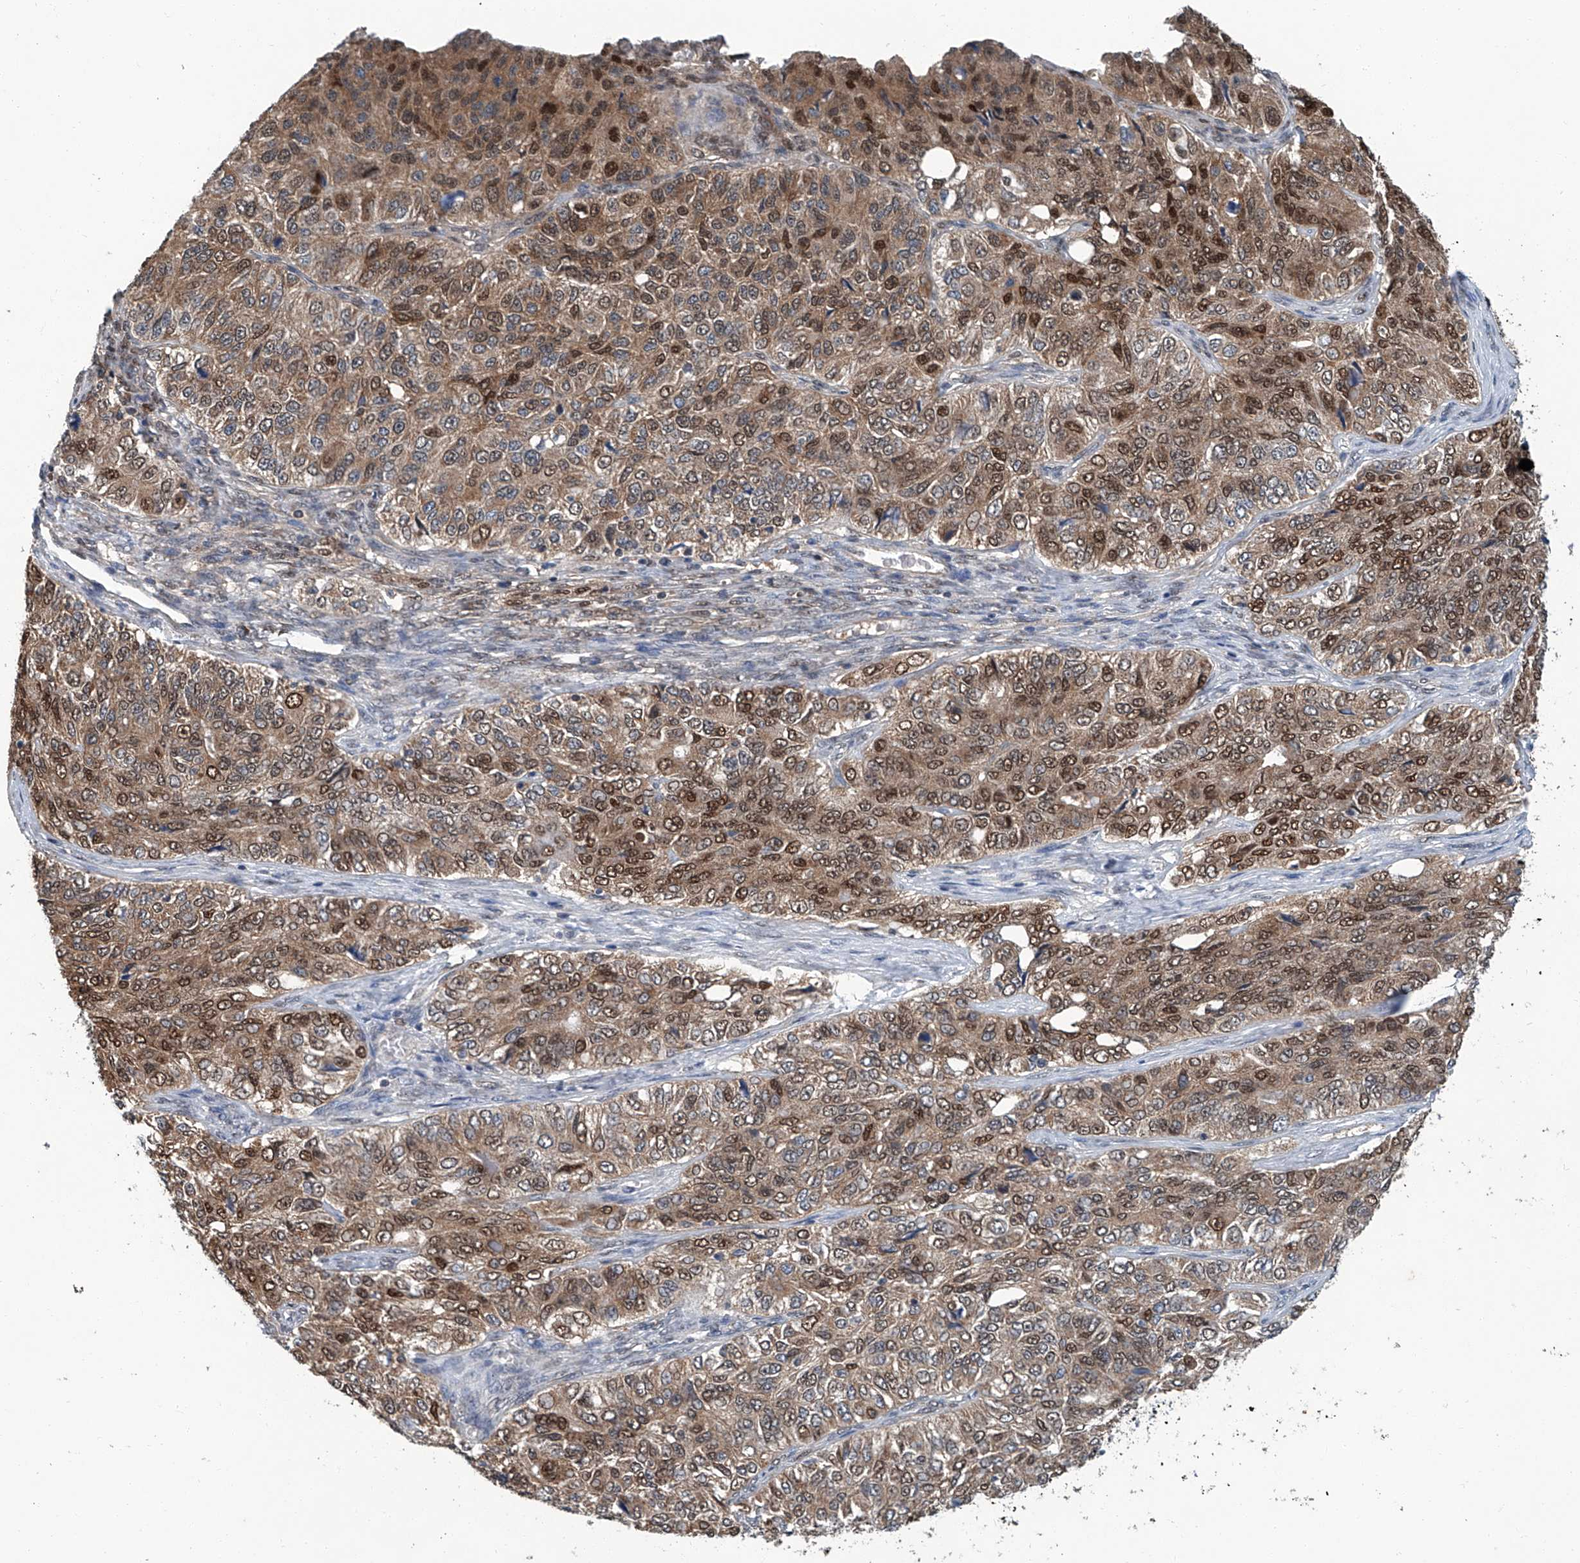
{"staining": {"intensity": "moderate", "quantity": ">75%", "location": "cytoplasmic/membranous,nuclear"}, "tissue": "ovarian cancer", "cell_type": "Tumor cells", "image_type": "cancer", "snomed": [{"axis": "morphology", "description": "Carcinoma, endometroid"}, {"axis": "topography", "description": "Ovary"}], "caption": "Tumor cells reveal medium levels of moderate cytoplasmic/membranous and nuclear staining in about >75% of cells in ovarian endometroid carcinoma.", "gene": "CLK1", "patient": {"sex": "female", "age": 51}}